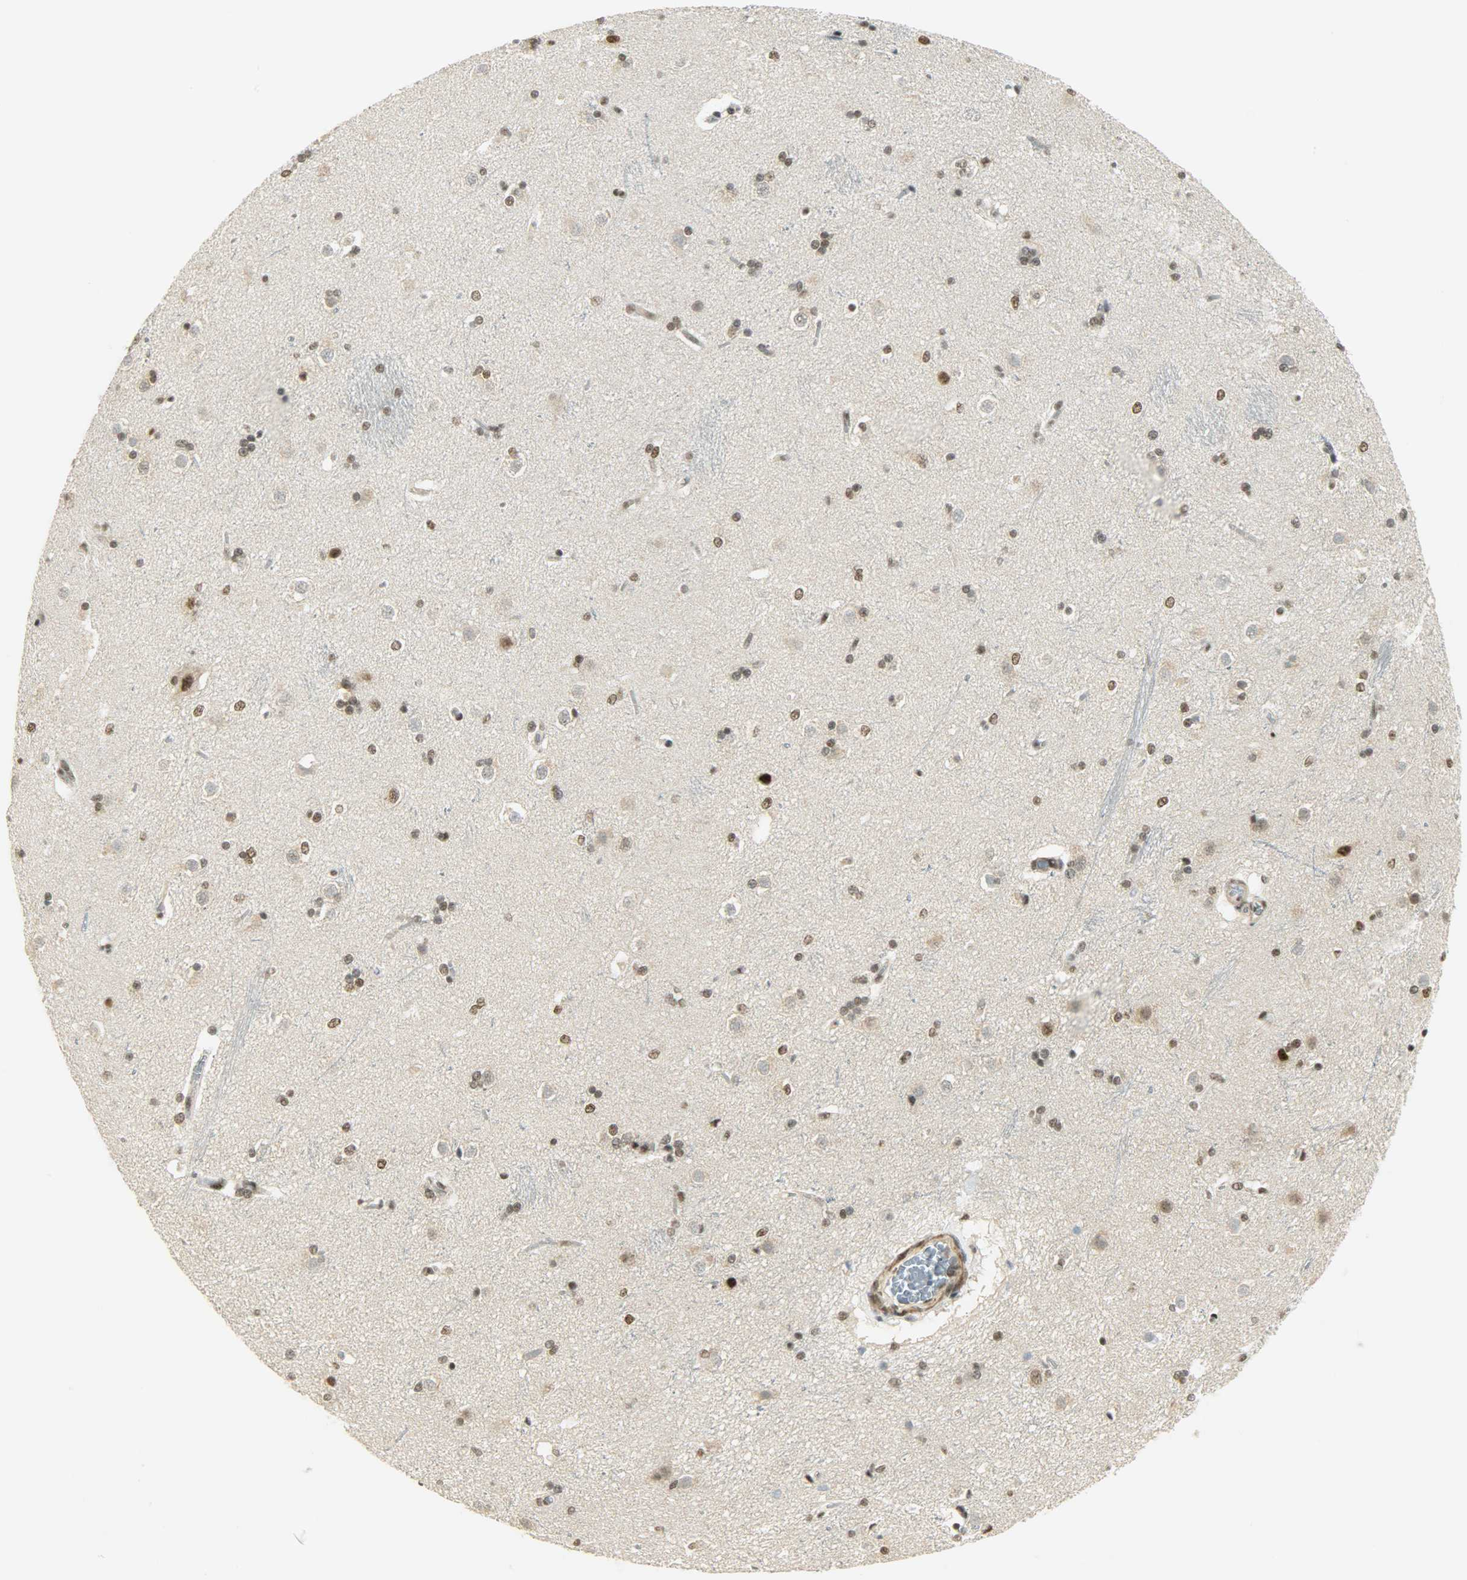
{"staining": {"intensity": "moderate", "quantity": ">75%", "location": "nuclear"}, "tissue": "caudate", "cell_type": "Glial cells", "image_type": "normal", "snomed": [{"axis": "morphology", "description": "Normal tissue, NOS"}, {"axis": "topography", "description": "Lateral ventricle wall"}], "caption": "Immunohistochemistry photomicrograph of benign caudate: caudate stained using immunohistochemistry displays medium levels of moderate protein expression localized specifically in the nuclear of glial cells, appearing as a nuclear brown color.", "gene": "SUGP1", "patient": {"sex": "female", "age": 19}}